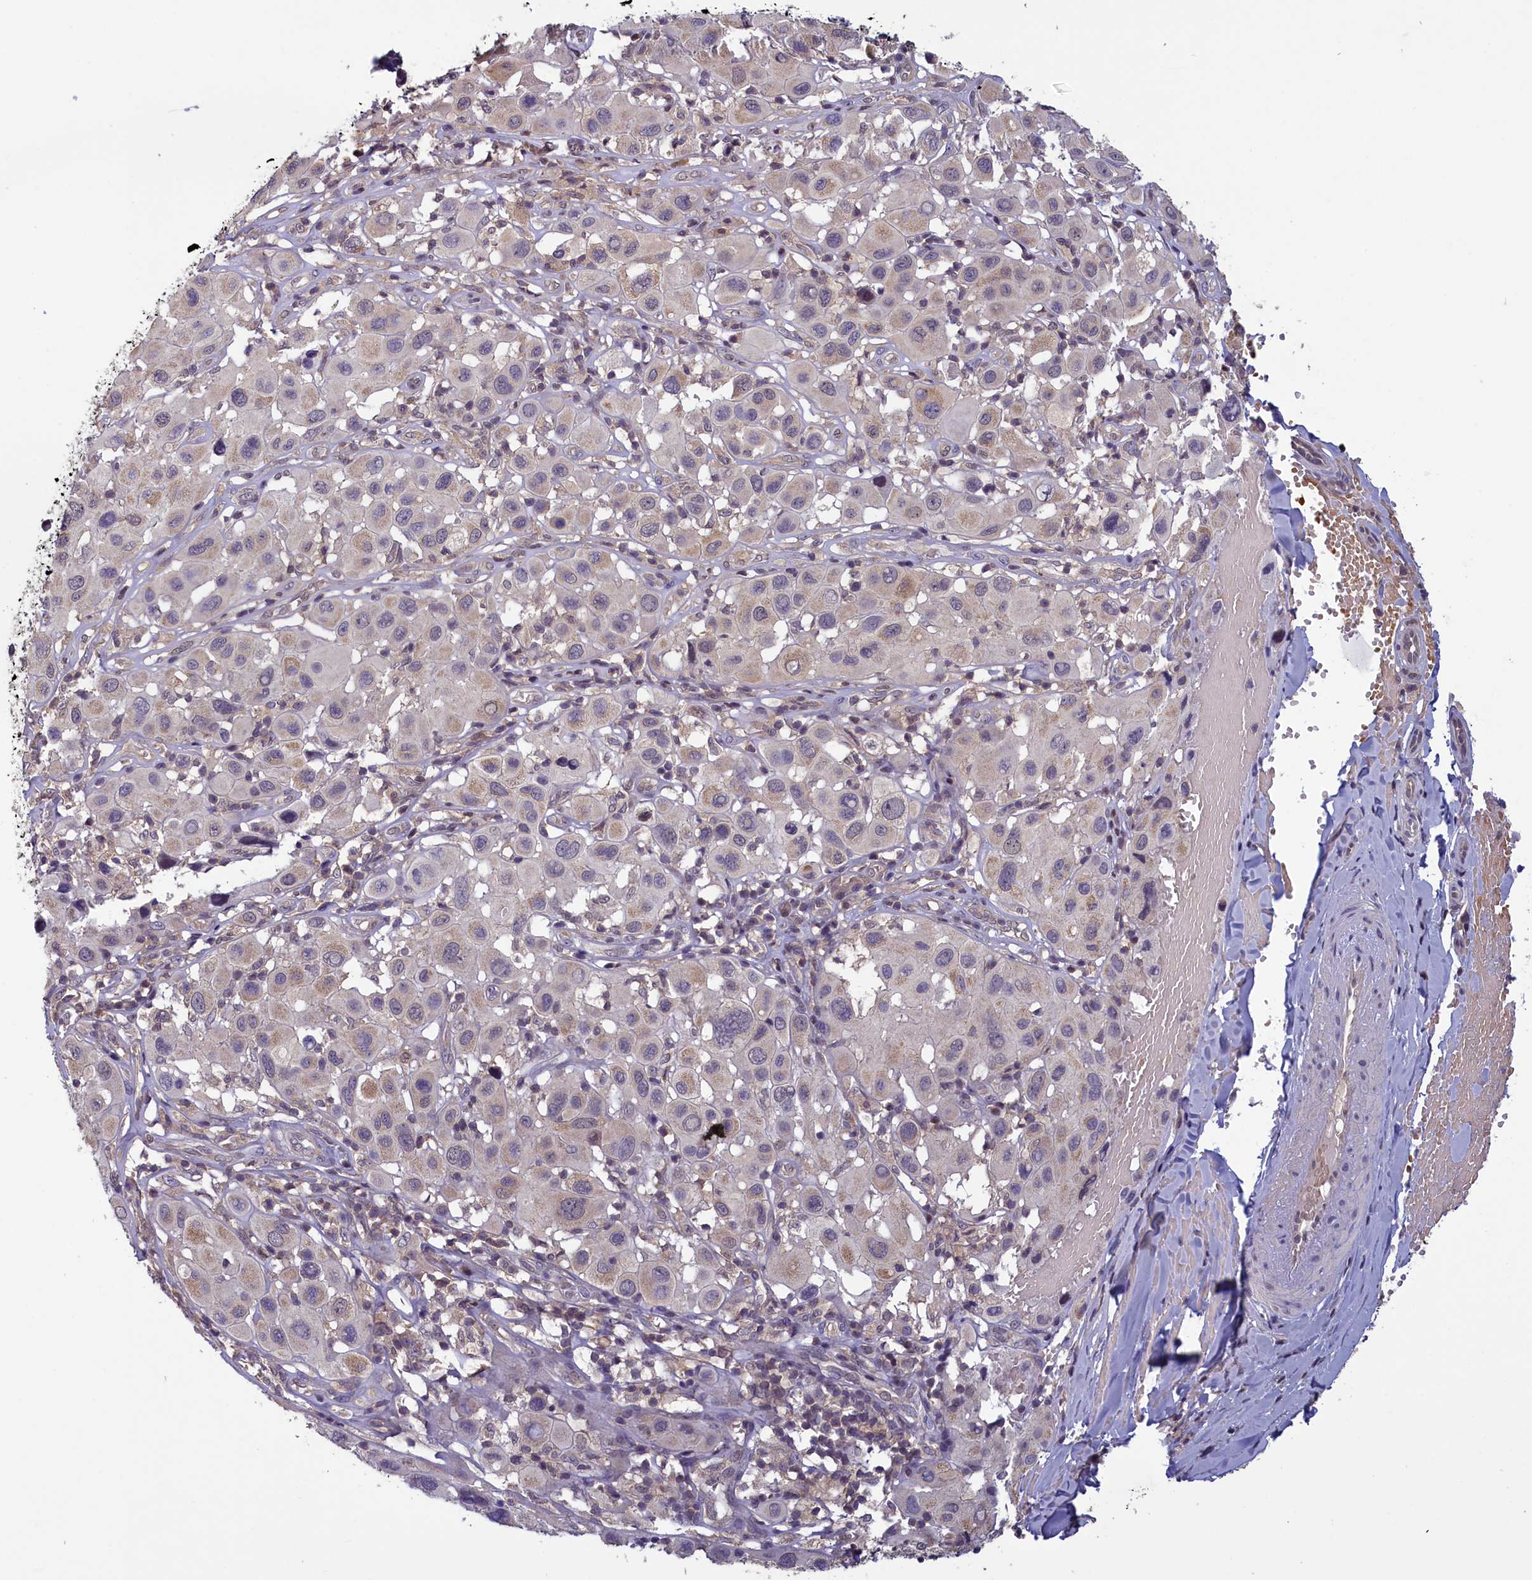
{"staining": {"intensity": "weak", "quantity": "<25%", "location": "cytoplasmic/membranous"}, "tissue": "melanoma", "cell_type": "Tumor cells", "image_type": "cancer", "snomed": [{"axis": "morphology", "description": "Malignant melanoma, Metastatic site"}, {"axis": "topography", "description": "Skin"}], "caption": "Histopathology image shows no protein staining in tumor cells of melanoma tissue.", "gene": "NUBP1", "patient": {"sex": "male", "age": 41}}